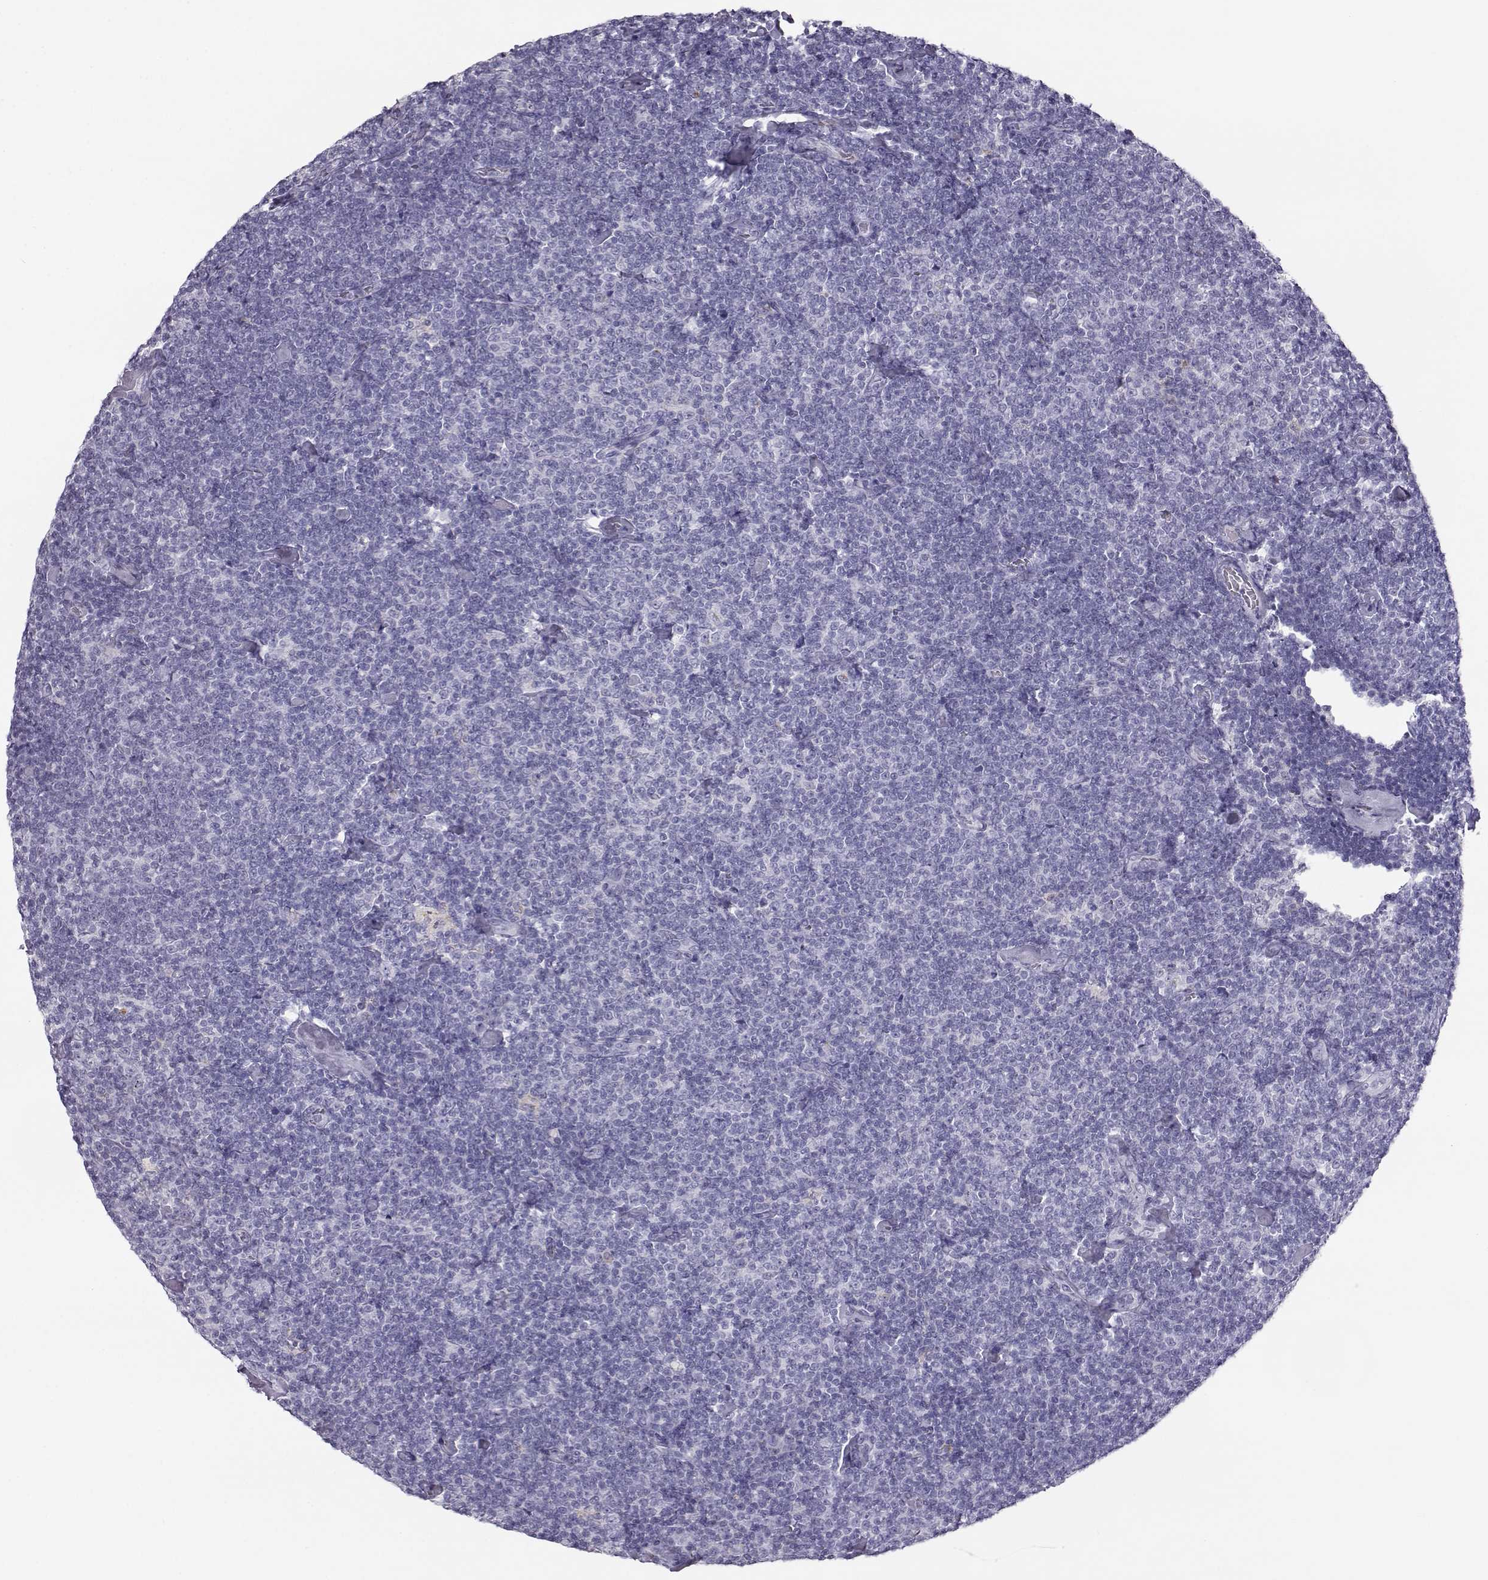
{"staining": {"intensity": "negative", "quantity": "none", "location": "none"}, "tissue": "lymphoma", "cell_type": "Tumor cells", "image_type": "cancer", "snomed": [{"axis": "morphology", "description": "Malignant lymphoma, non-Hodgkin's type, Low grade"}, {"axis": "topography", "description": "Lymph node"}], "caption": "Histopathology image shows no significant protein expression in tumor cells of malignant lymphoma, non-Hodgkin's type (low-grade).", "gene": "ITLN2", "patient": {"sex": "male", "age": 81}}